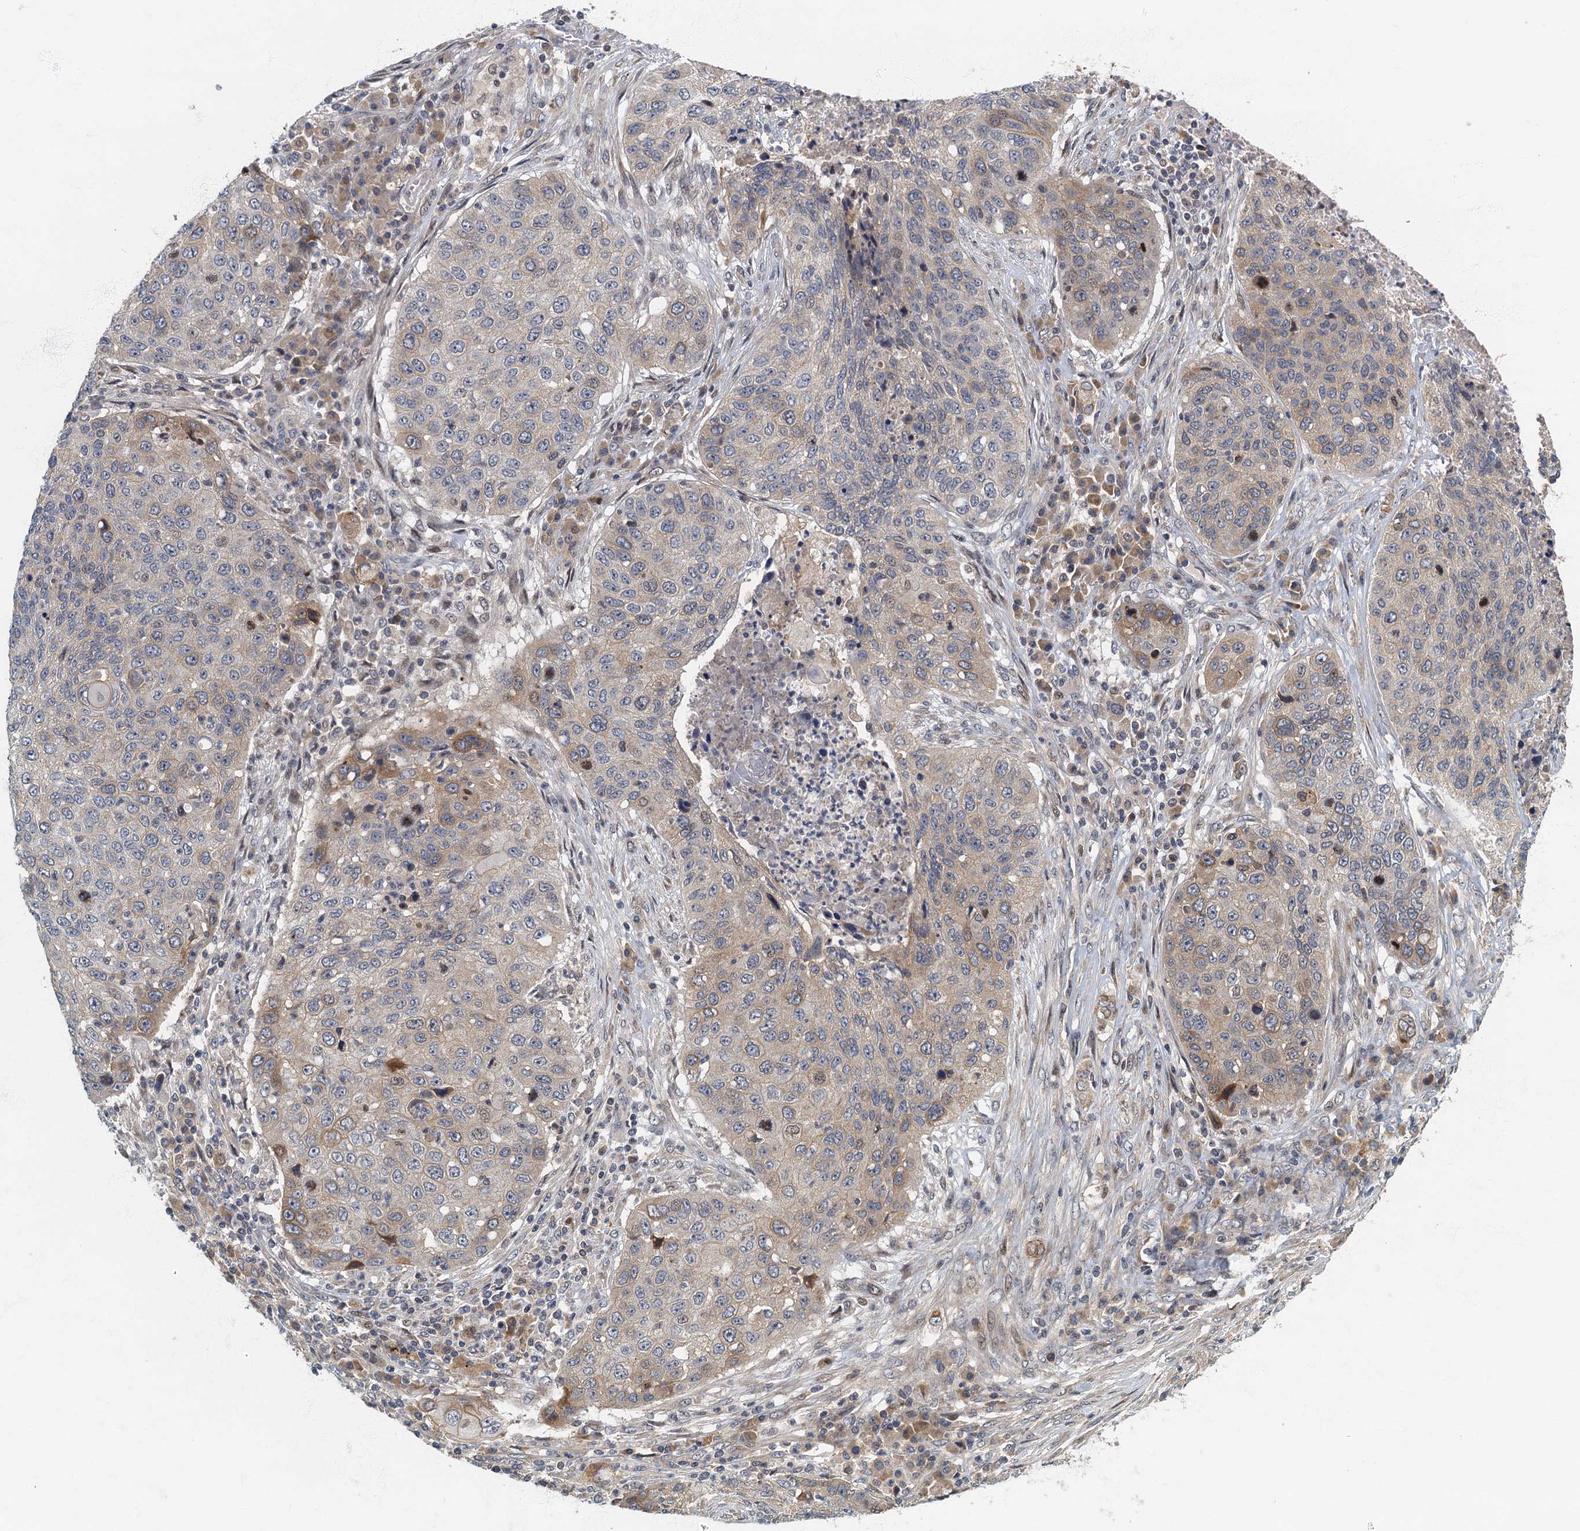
{"staining": {"intensity": "weak", "quantity": "<25%", "location": "cytoplasmic/membranous"}, "tissue": "lung cancer", "cell_type": "Tumor cells", "image_type": "cancer", "snomed": [{"axis": "morphology", "description": "Squamous cell carcinoma, NOS"}, {"axis": "topography", "description": "Lung"}], "caption": "A histopathology image of lung cancer (squamous cell carcinoma) stained for a protein demonstrates no brown staining in tumor cells. (Stains: DAB immunohistochemistry with hematoxylin counter stain, Microscopy: brightfield microscopy at high magnification).", "gene": "CKAP2L", "patient": {"sex": "female", "age": 63}}